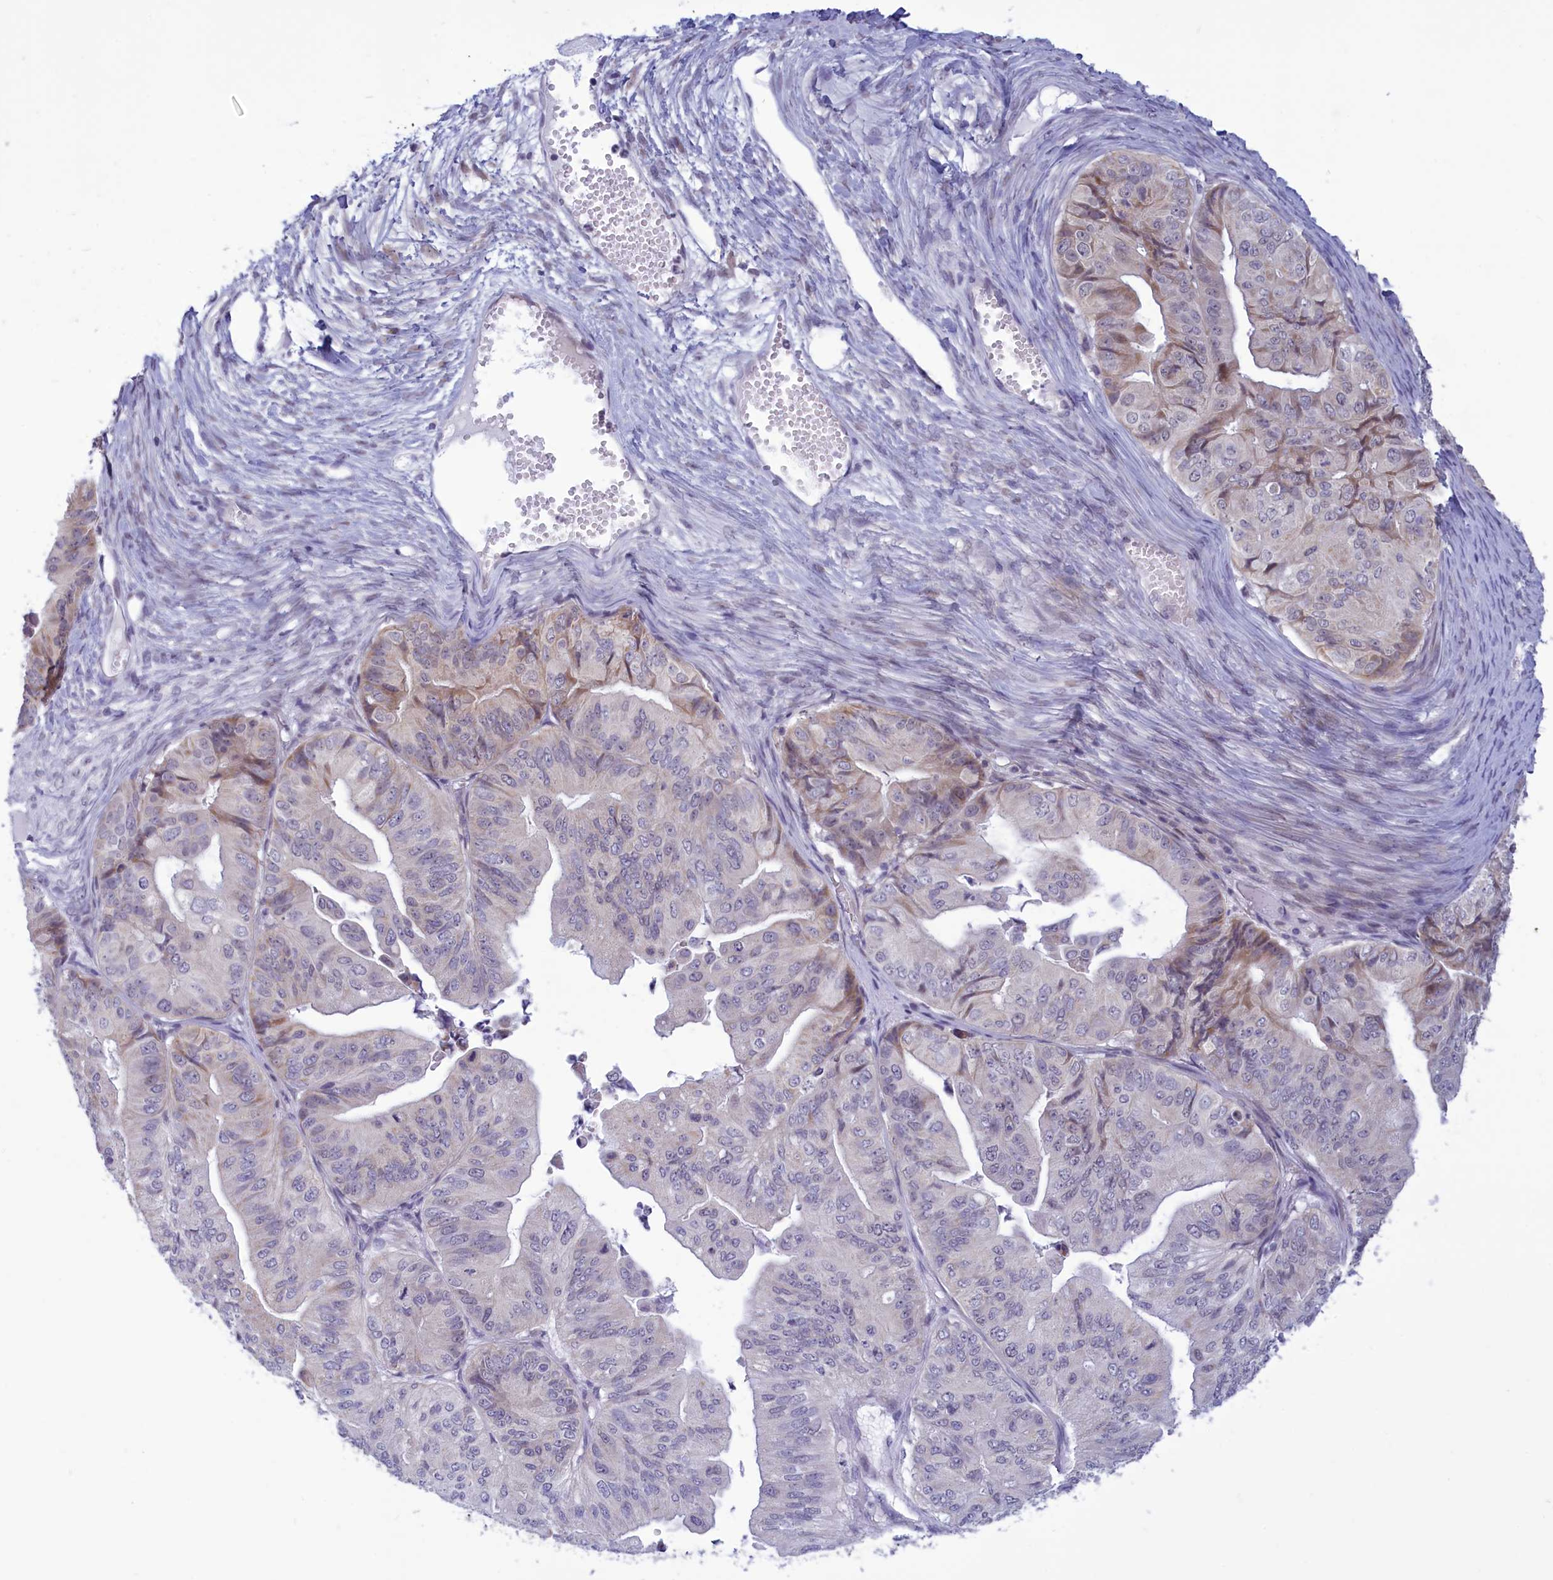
{"staining": {"intensity": "weak", "quantity": "<25%", "location": "cytoplasmic/membranous"}, "tissue": "ovarian cancer", "cell_type": "Tumor cells", "image_type": "cancer", "snomed": [{"axis": "morphology", "description": "Cystadenocarcinoma, mucinous, NOS"}, {"axis": "topography", "description": "Ovary"}], "caption": "Photomicrograph shows no protein expression in tumor cells of mucinous cystadenocarcinoma (ovarian) tissue.", "gene": "ELOA2", "patient": {"sex": "female", "age": 61}}